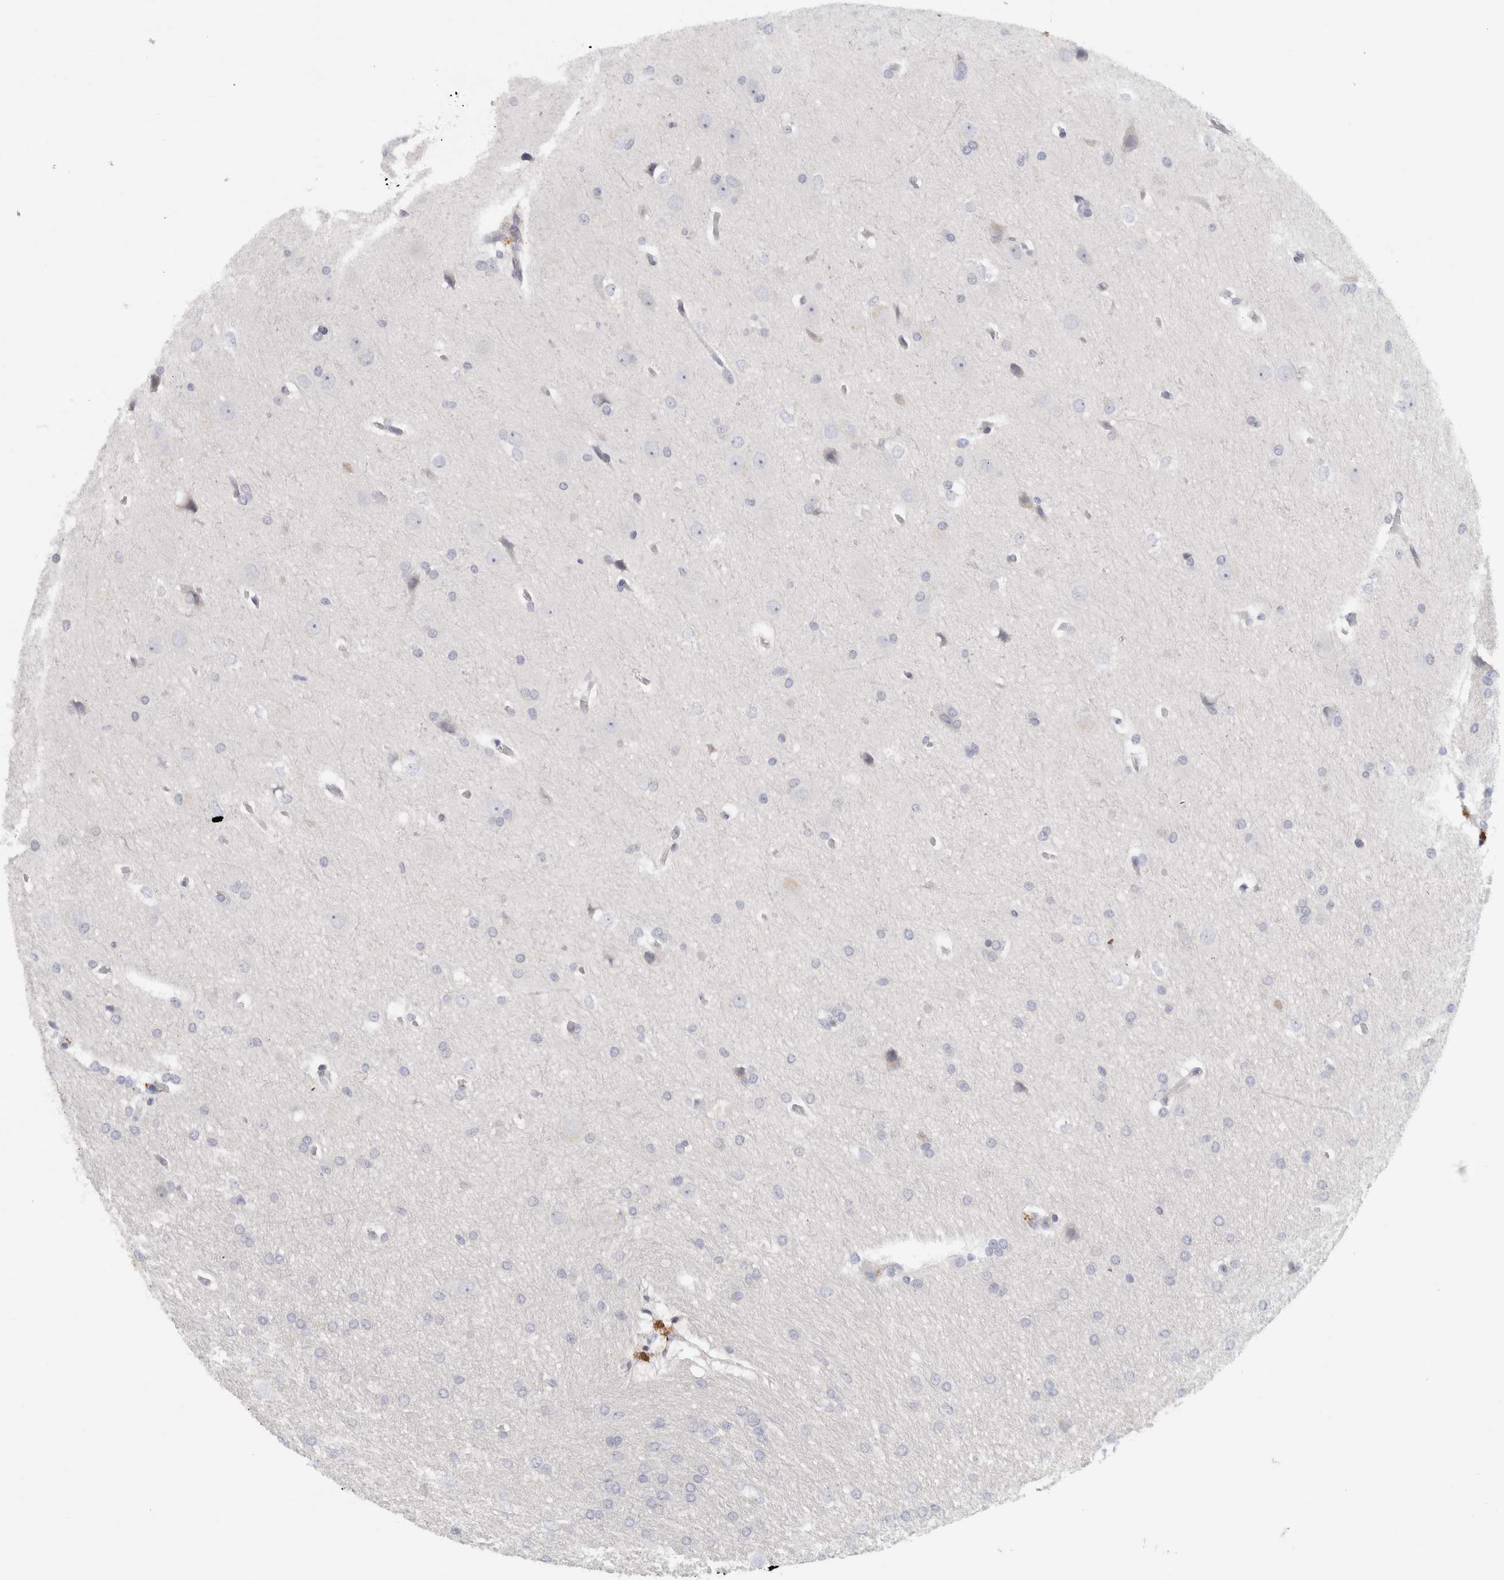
{"staining": {"intensity": "negative", "quantity": "none", "location": "none"}, "tissue": "glioma", "cell_type": "Tumor cells", "image_type": "cancer", "snomed": [{"axis": "morphology", "description": "Glioma, malignant, Low grade"}, {"axis": "topography", "description": "Brain"}], "caption": "IHC micrograph of neoplastic tissue: malignant low-grade glioma stained with DAB (3,3'-diaminobenzidine) exhibits no significant protein staining in tumor cells.", "gene": "STK31", "patient": {"sex": "female", "age": 37}}